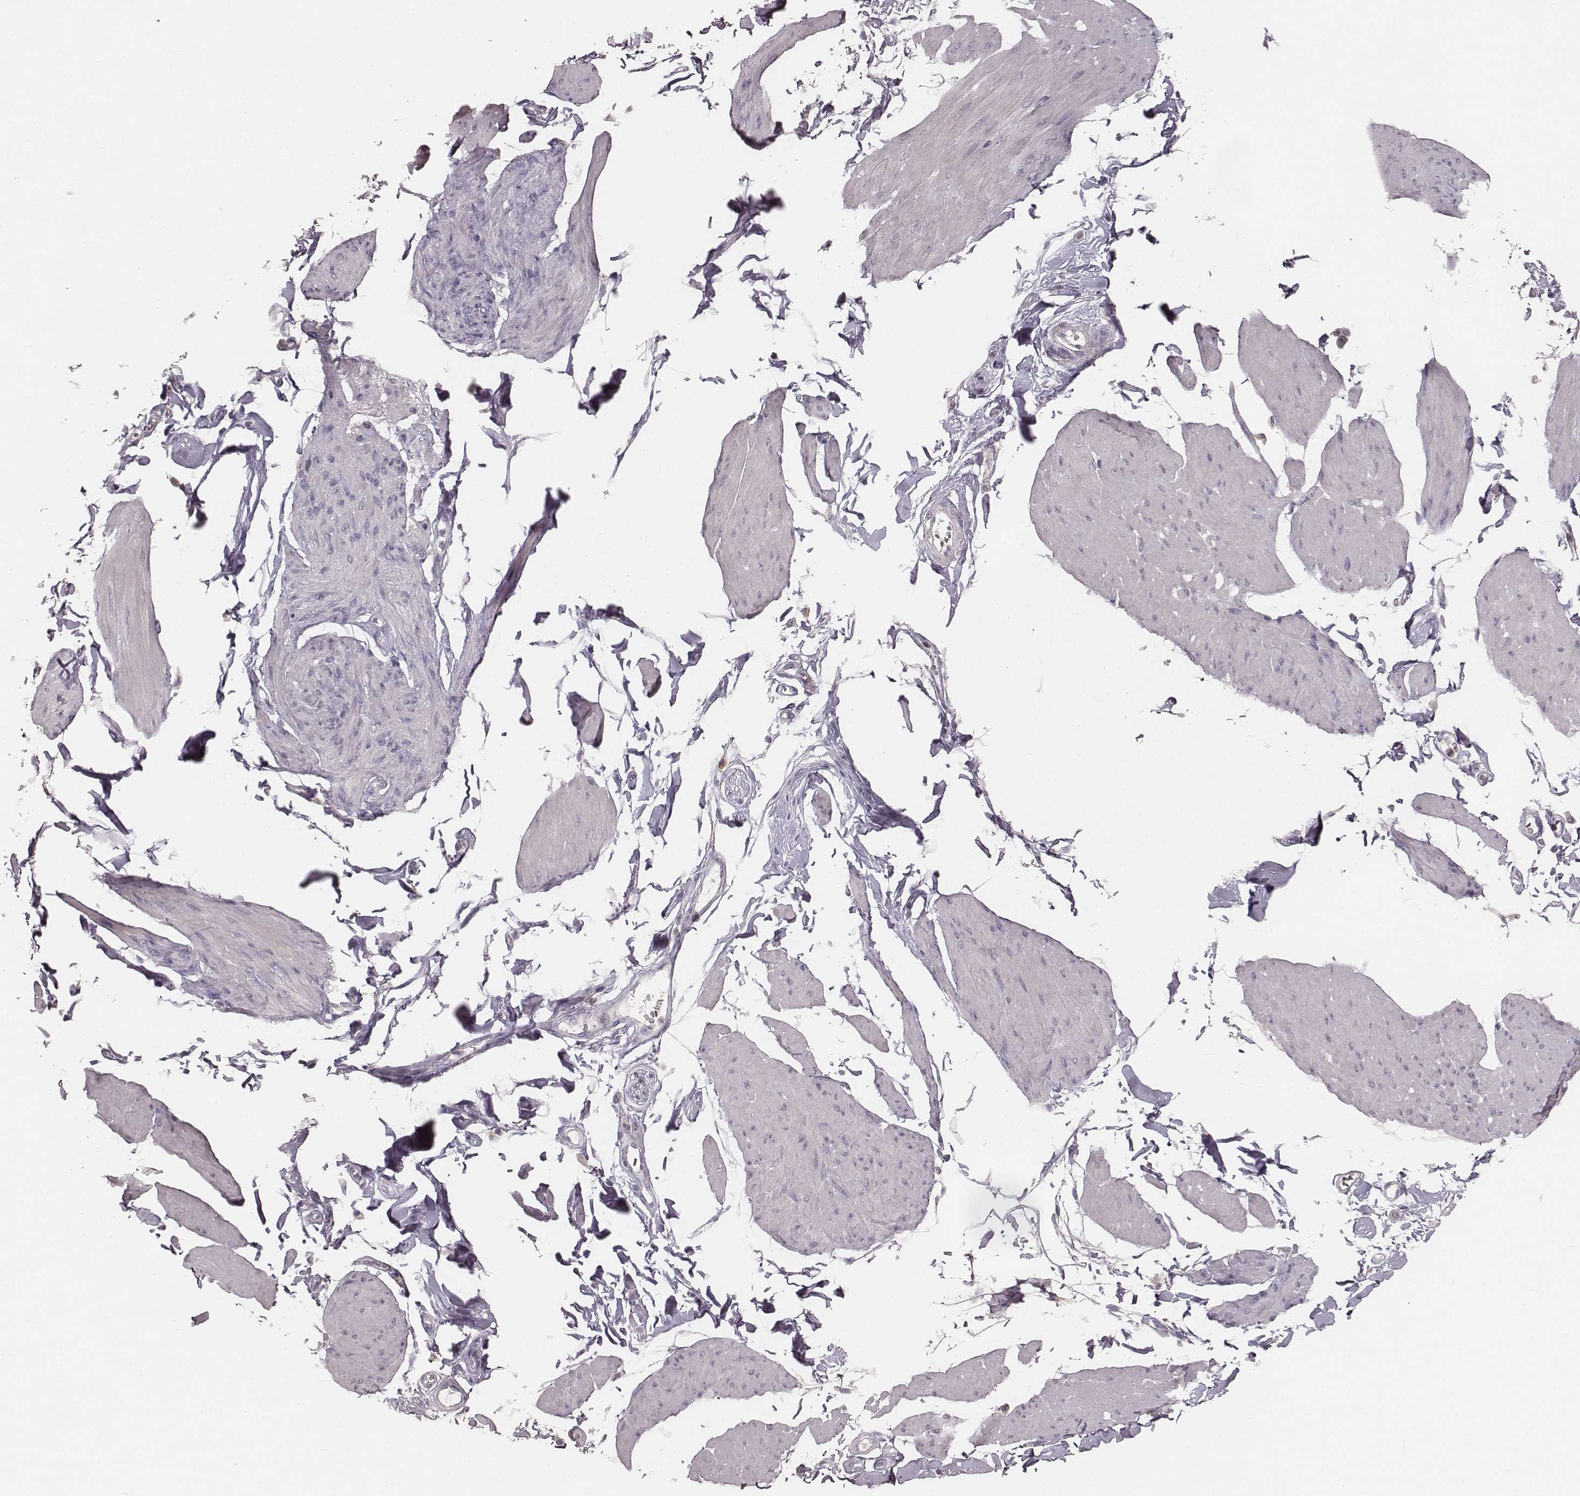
{"staining": {"intensity": "negative", "quantity": "none", "location": "none"}, "tissue": "smooth muscle", "cell_type": "Smooth muscle cells", "image_type": "normal", "snomed": [{"axis": "morphology", "description": "Normal tissue, NOS"}, {"axis": "topography", "description": "Adipose tissue"}, {"axis": "topography", "description": "Smooth muscle"}, {"axis": "topography", "description": "Peripheral nerve tissue"}], "caption": "This image is of unremarkable smooth muscle stained with immunohistochemistry to label a protein in brown with the nuclei are counter-stained blue. There is no staining in smooth muscle cells.", "gene": "CD8A", "patient": {"sex": "male", "age": 83}}